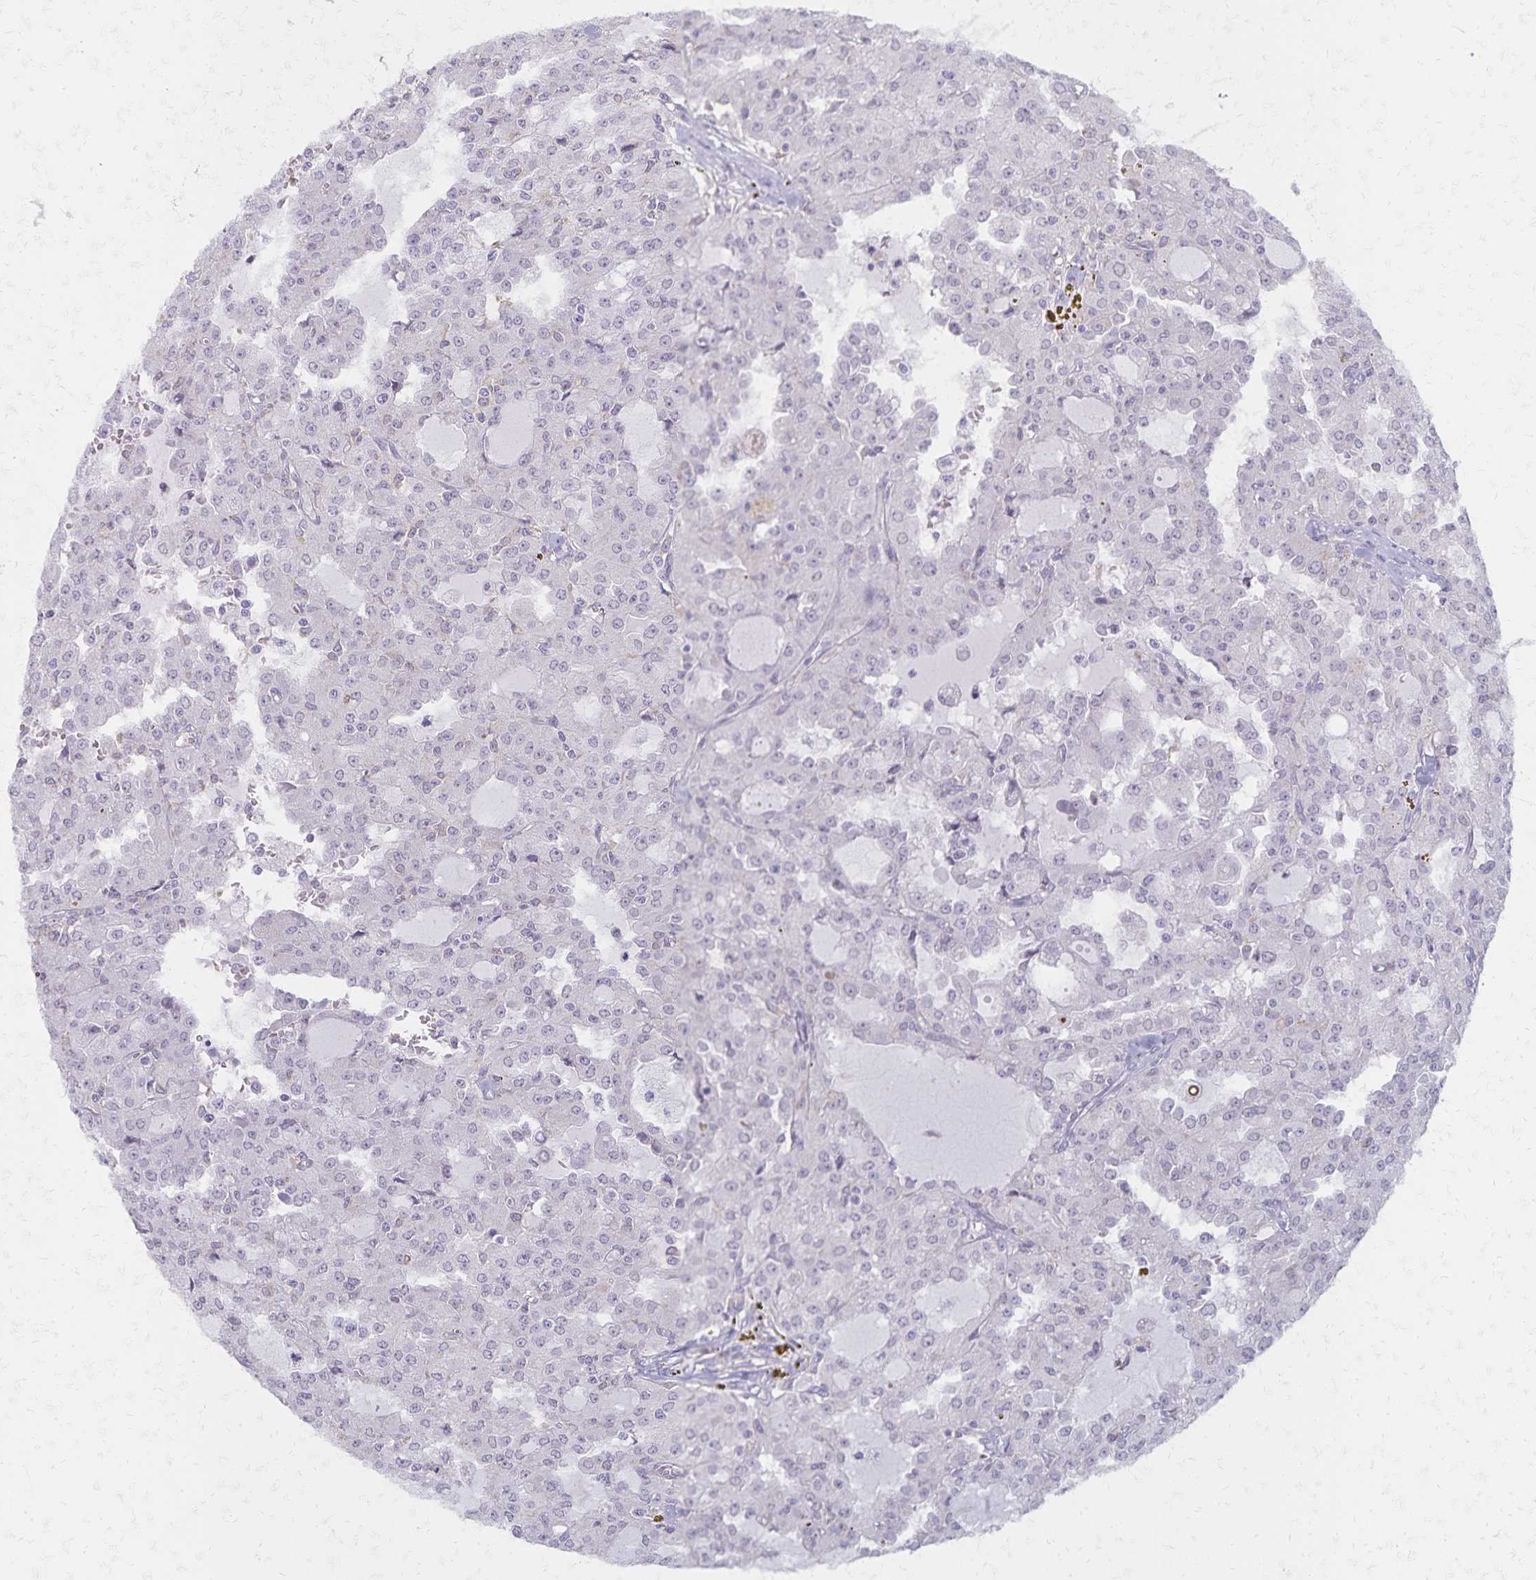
{"staining": {"intensity": "negative", "quantity": "none", "location": "none"}, "tissue": "head and neck cancer", "cell_type": "Tumor cells", "image_type": "cancer", "snomed": [{"axis": "morphology", "description": "Adenocarcinoma, NOS"}, {"axis": "topography", "description": "Head-Neck"}], "caption": "Human head and neck adenocarcinoma stained for a protein using IHC displays no staining in tumor cells.", "gene": "KISS1", "patient": {"sex": "male", "age": 64}}